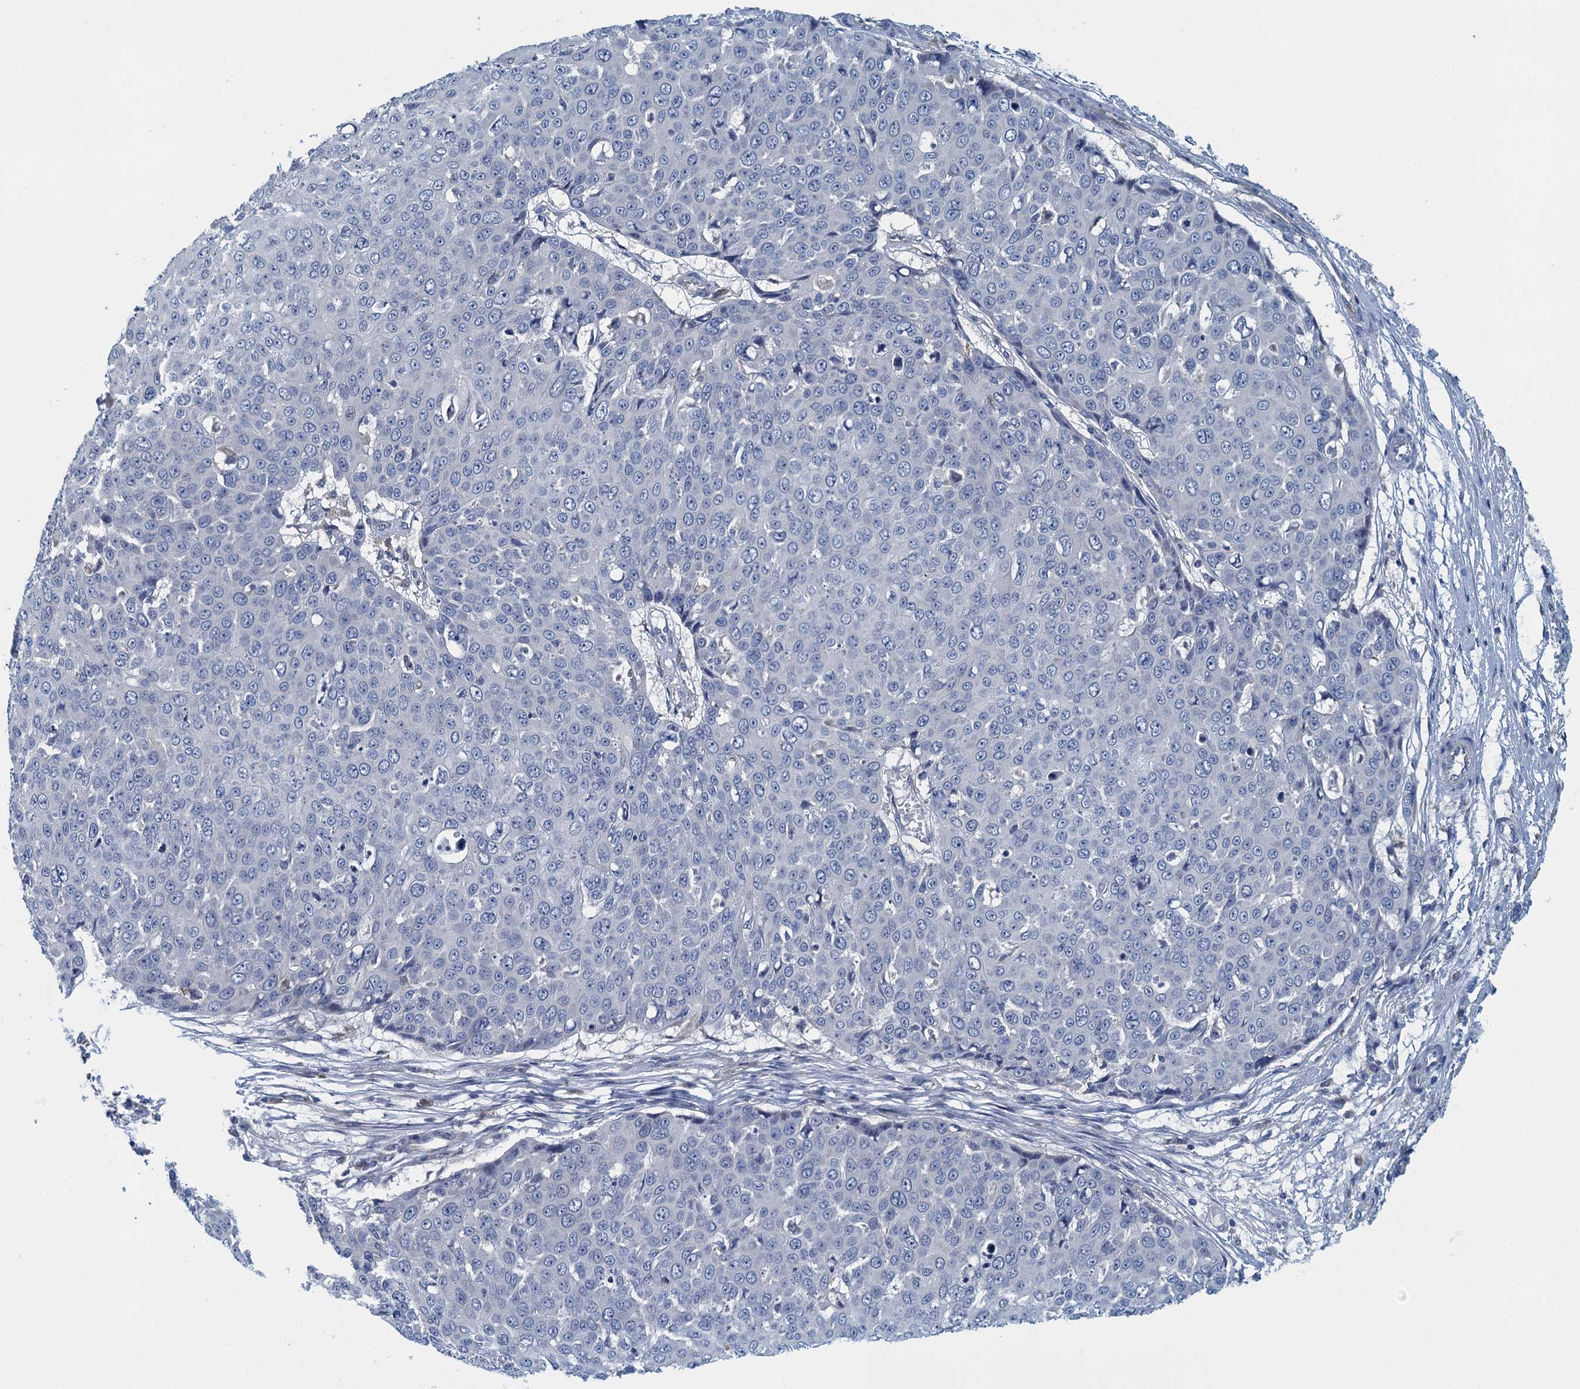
{"staining": {"intensity": "negative", "quantity": "none", "location": "none"}, "tissue": "skin cancer", "cell_type": "Tumor cells", "image_type": "cancer", "snomed": [{"axis": "morphology", "description": "Squamous cell carcinoma, NOS"}, {"axis": "topography", "description": "Skin"}], "caption": "Tumor cells show no significant staining in skin cancer.", "gene": "NCKAP1L", "patient": {"sex": "male", "age": 71}}